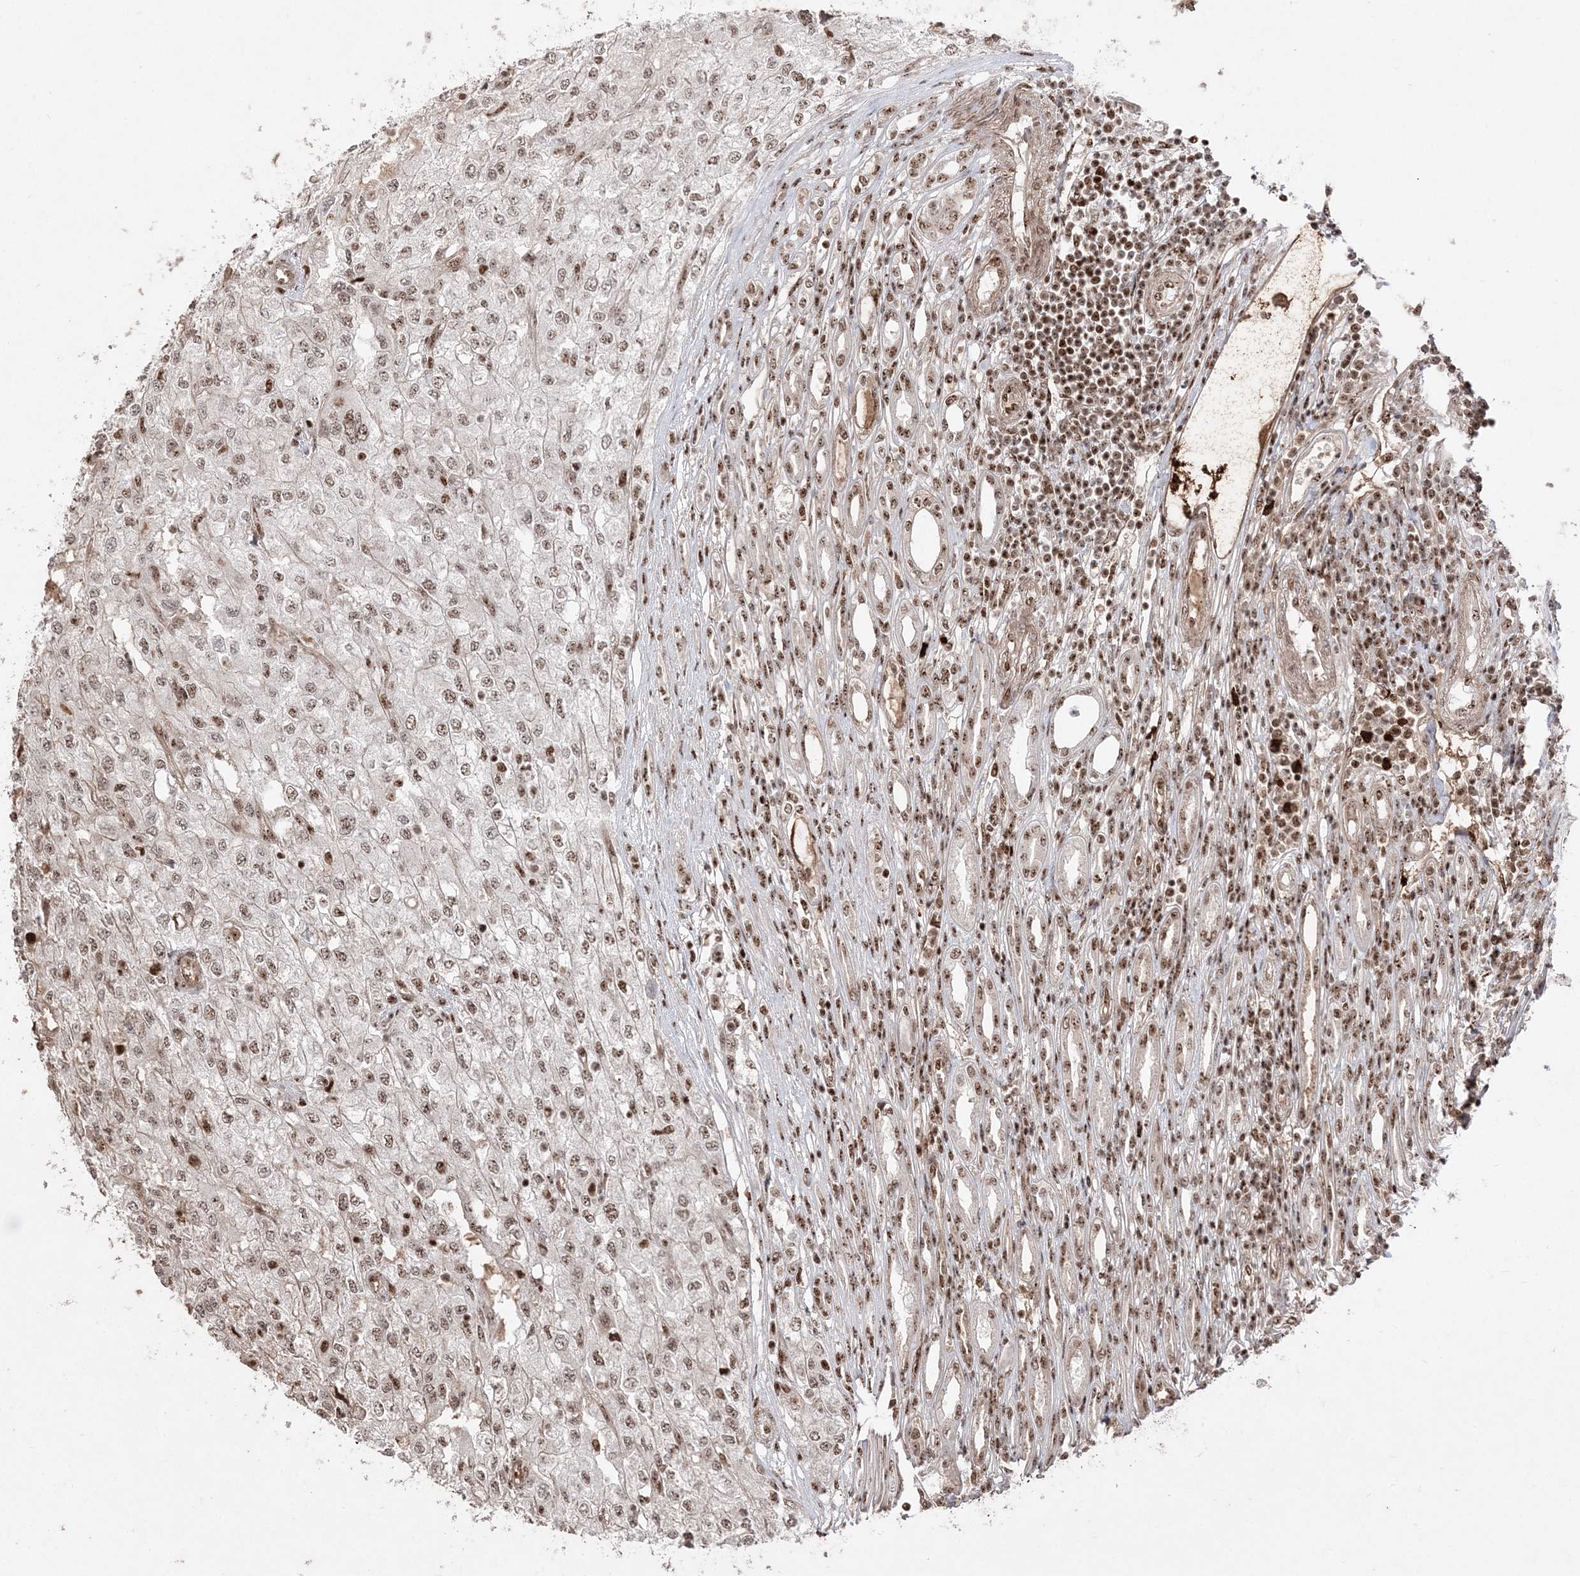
{"staining": {"intensity": "moderate", "quantity": ">75%", "location": "nuclear"}, "tissue": "renal cancer", "cell_type": "Tumor cells", "image_type": "cancer", "snomed": [{"axis": "morphology", "description": "Adenocarcinoma, NOS"}, {"axis": "topography", "description": "Kidney"}], "caption": "This micrograph demonstrates IHC staining of human adenocarcinoma (renal), with medium moderate nuclear staining in about >75% of tumor cells.", "gene": "RBM17", "patient": {"sex": "female", "age": 54}}